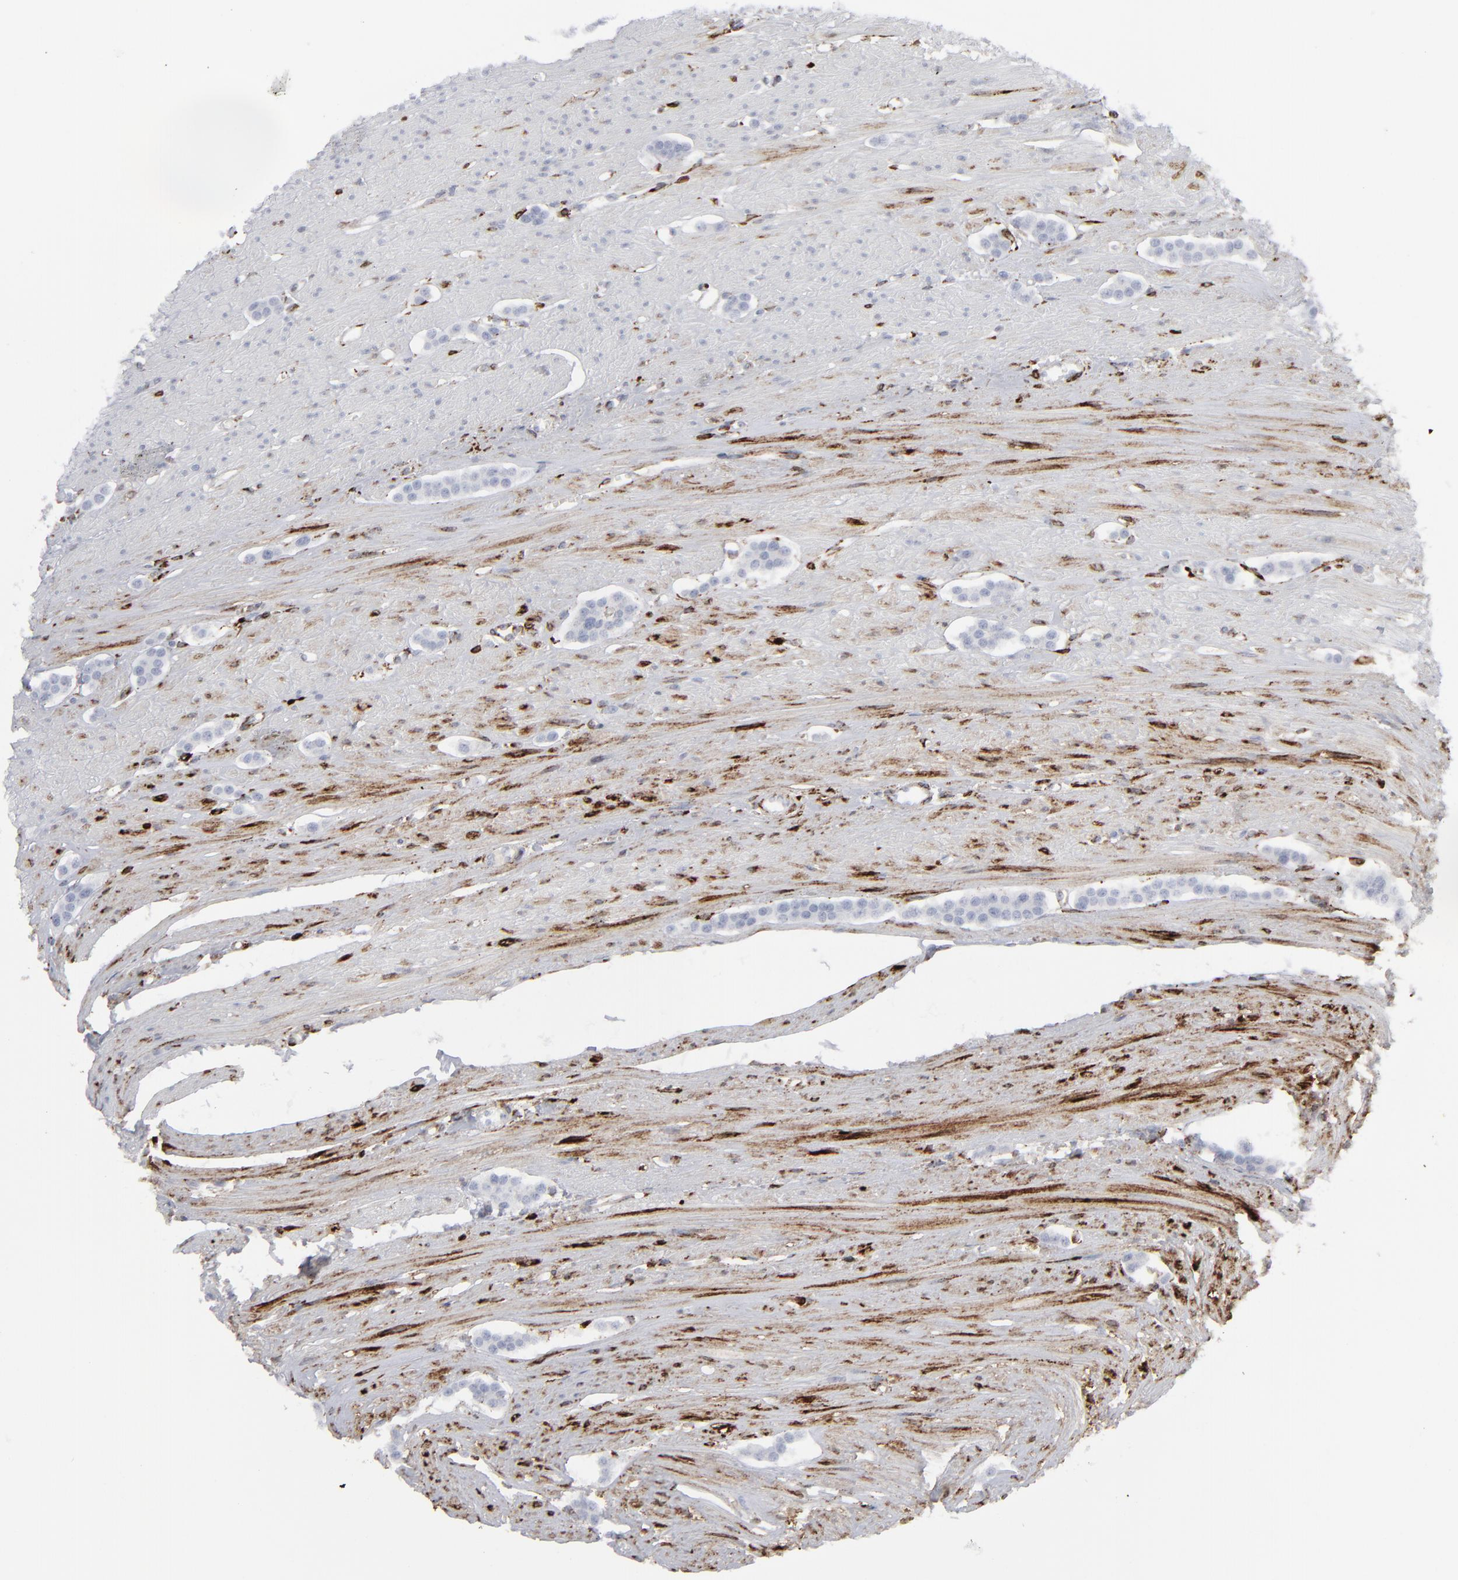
{"staining": {"intensity": "negative", "quantity": "none", "location": "none"}, "tissue": "carcinoid", "cell_type": "Tumor cells", "image_type": "cancer", "snomed": [{"axis": "morphology", "description": "Carcinoid, malignant, NOS"}, {"axis": "topography", "description": "Small intestine"}], "caption": "IHC of carcinoid exhibits no staining in tumor cells.", "gene": "SPARC", "patient": {"sex": "male", "age": 60}}